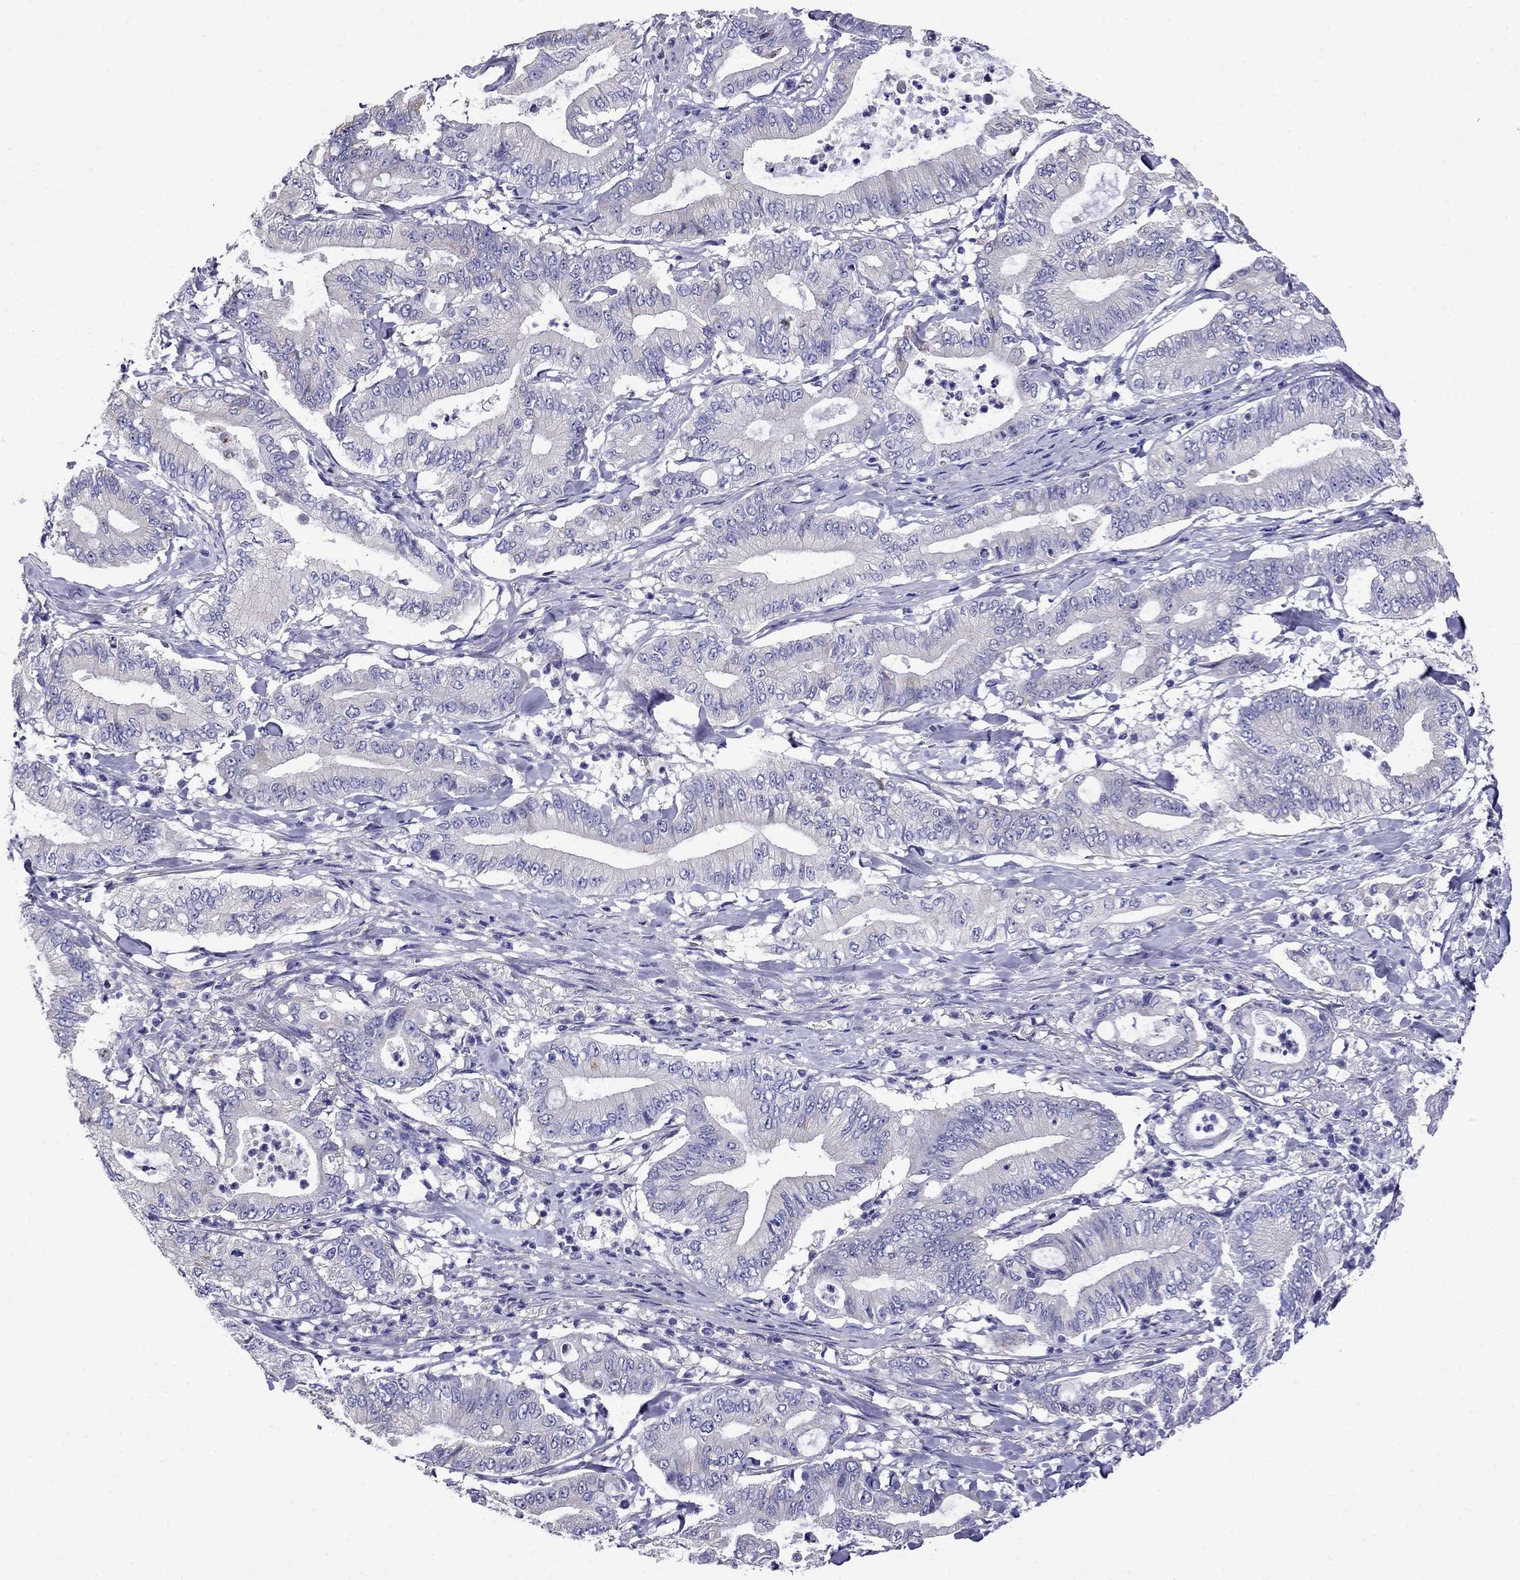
{"staining": {"intensity": "negative", "quantity": "none", "location": "none"}, "tissue": "pancreatic cancer", "cell_type": "Tumor cells", "image_type": "cancer", "snomed": [{"axis": "morphology", "description": "Adenocarcinoma, NOS"}, {"axis": "topography", "description": "Pancreas"}], "caption": "The immunohistochemistry photomicrograph has no significant staining in tumor cells of pancreatic adenocarcinoma tissue.", "gene": "SCG2", "patient": {"sex": "male", "age": 71}}